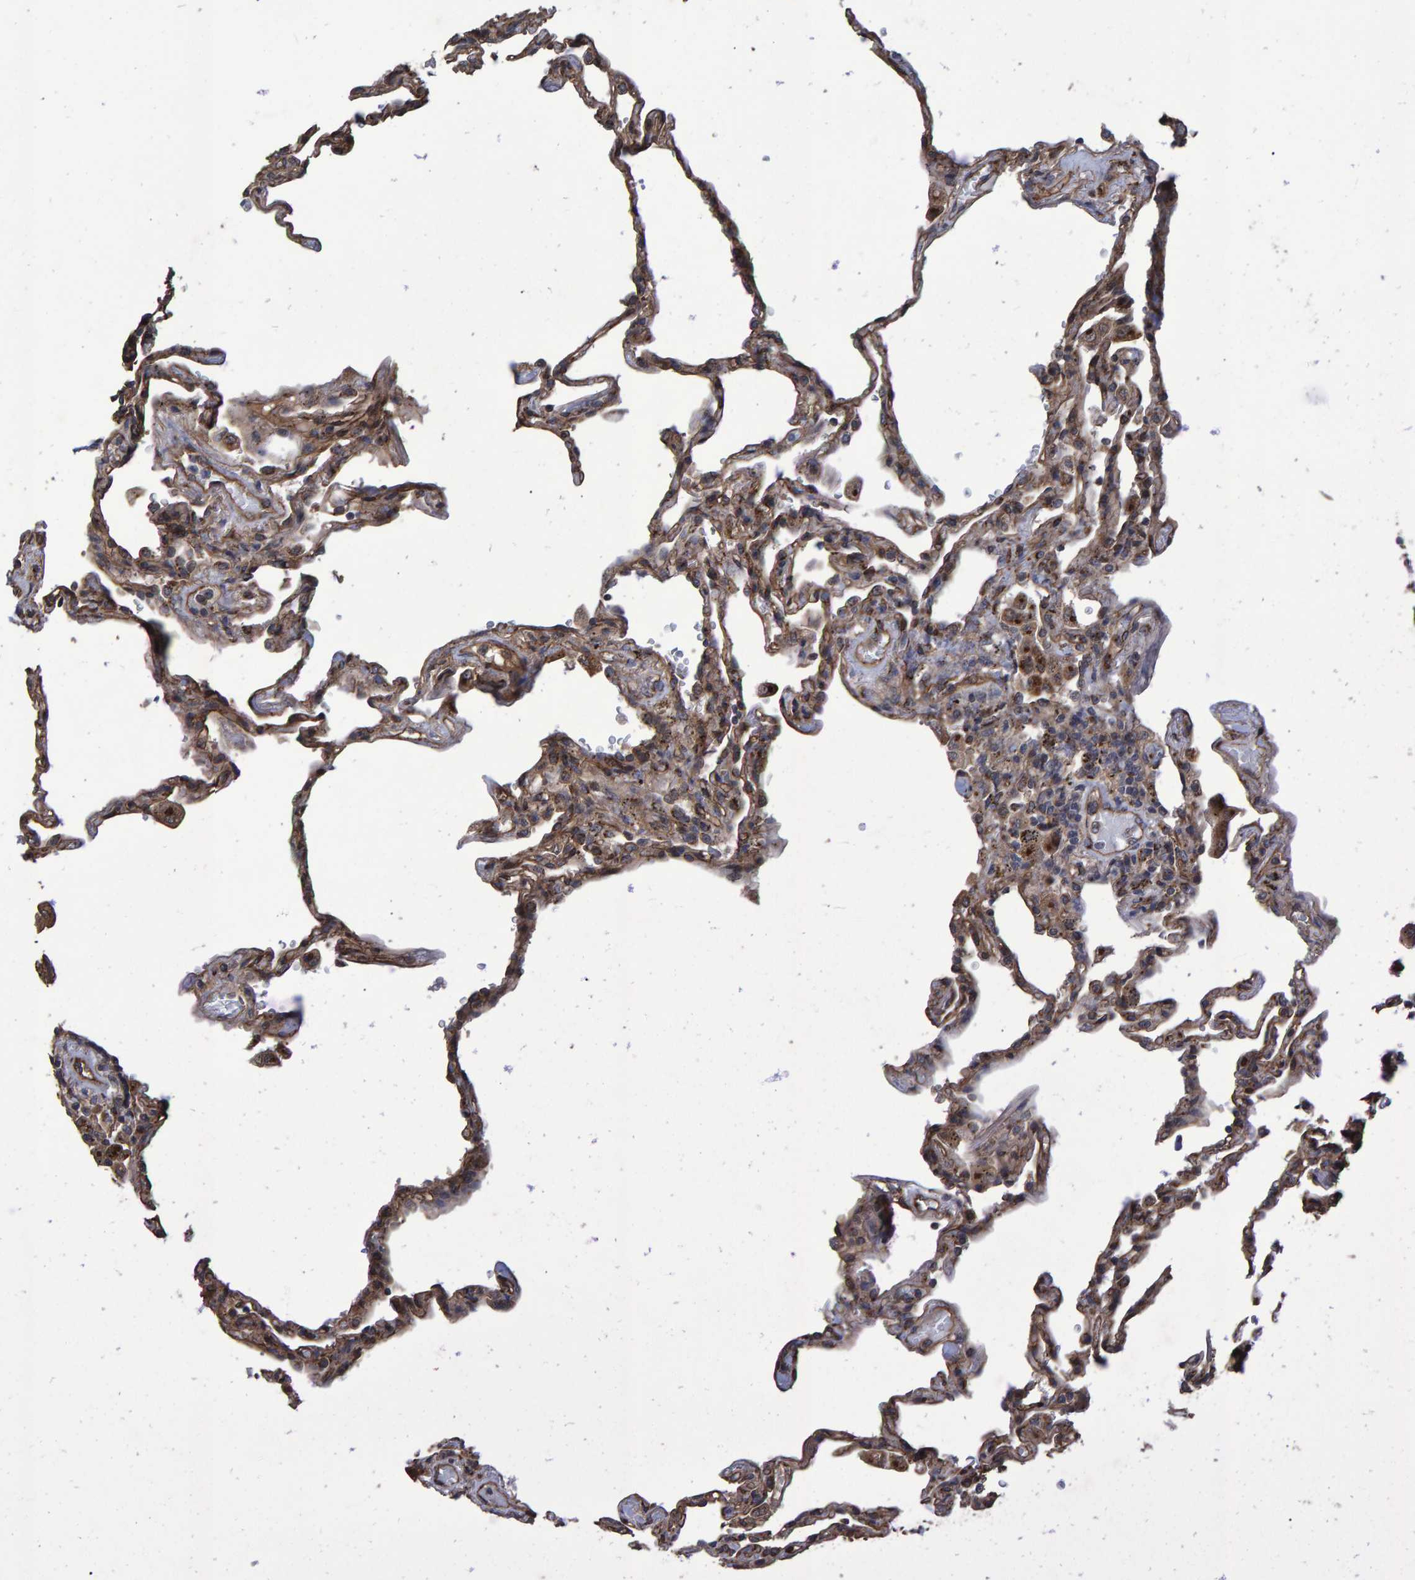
{"staining": {"intensity": "weak", "quantity": ">75%", "location": "cytoplasmic/membranous"}, "tissue": "lung", "cell_type": "Alveolar cells", "image_type": "normal", "snomed": [{"axis": "morphology", "description": "Normal tissue, NOS"}, {"axis": "topography", "description": "Lung"}], "caption": "A micrograph showing weak cytoplasmic/membranous staining in approximately >75% of alveolar cells in benign lung, as visualized by brown immunohistochemical staining.", "gene": "TRIM68", "patient": {"sex": "male", "age": 59}}